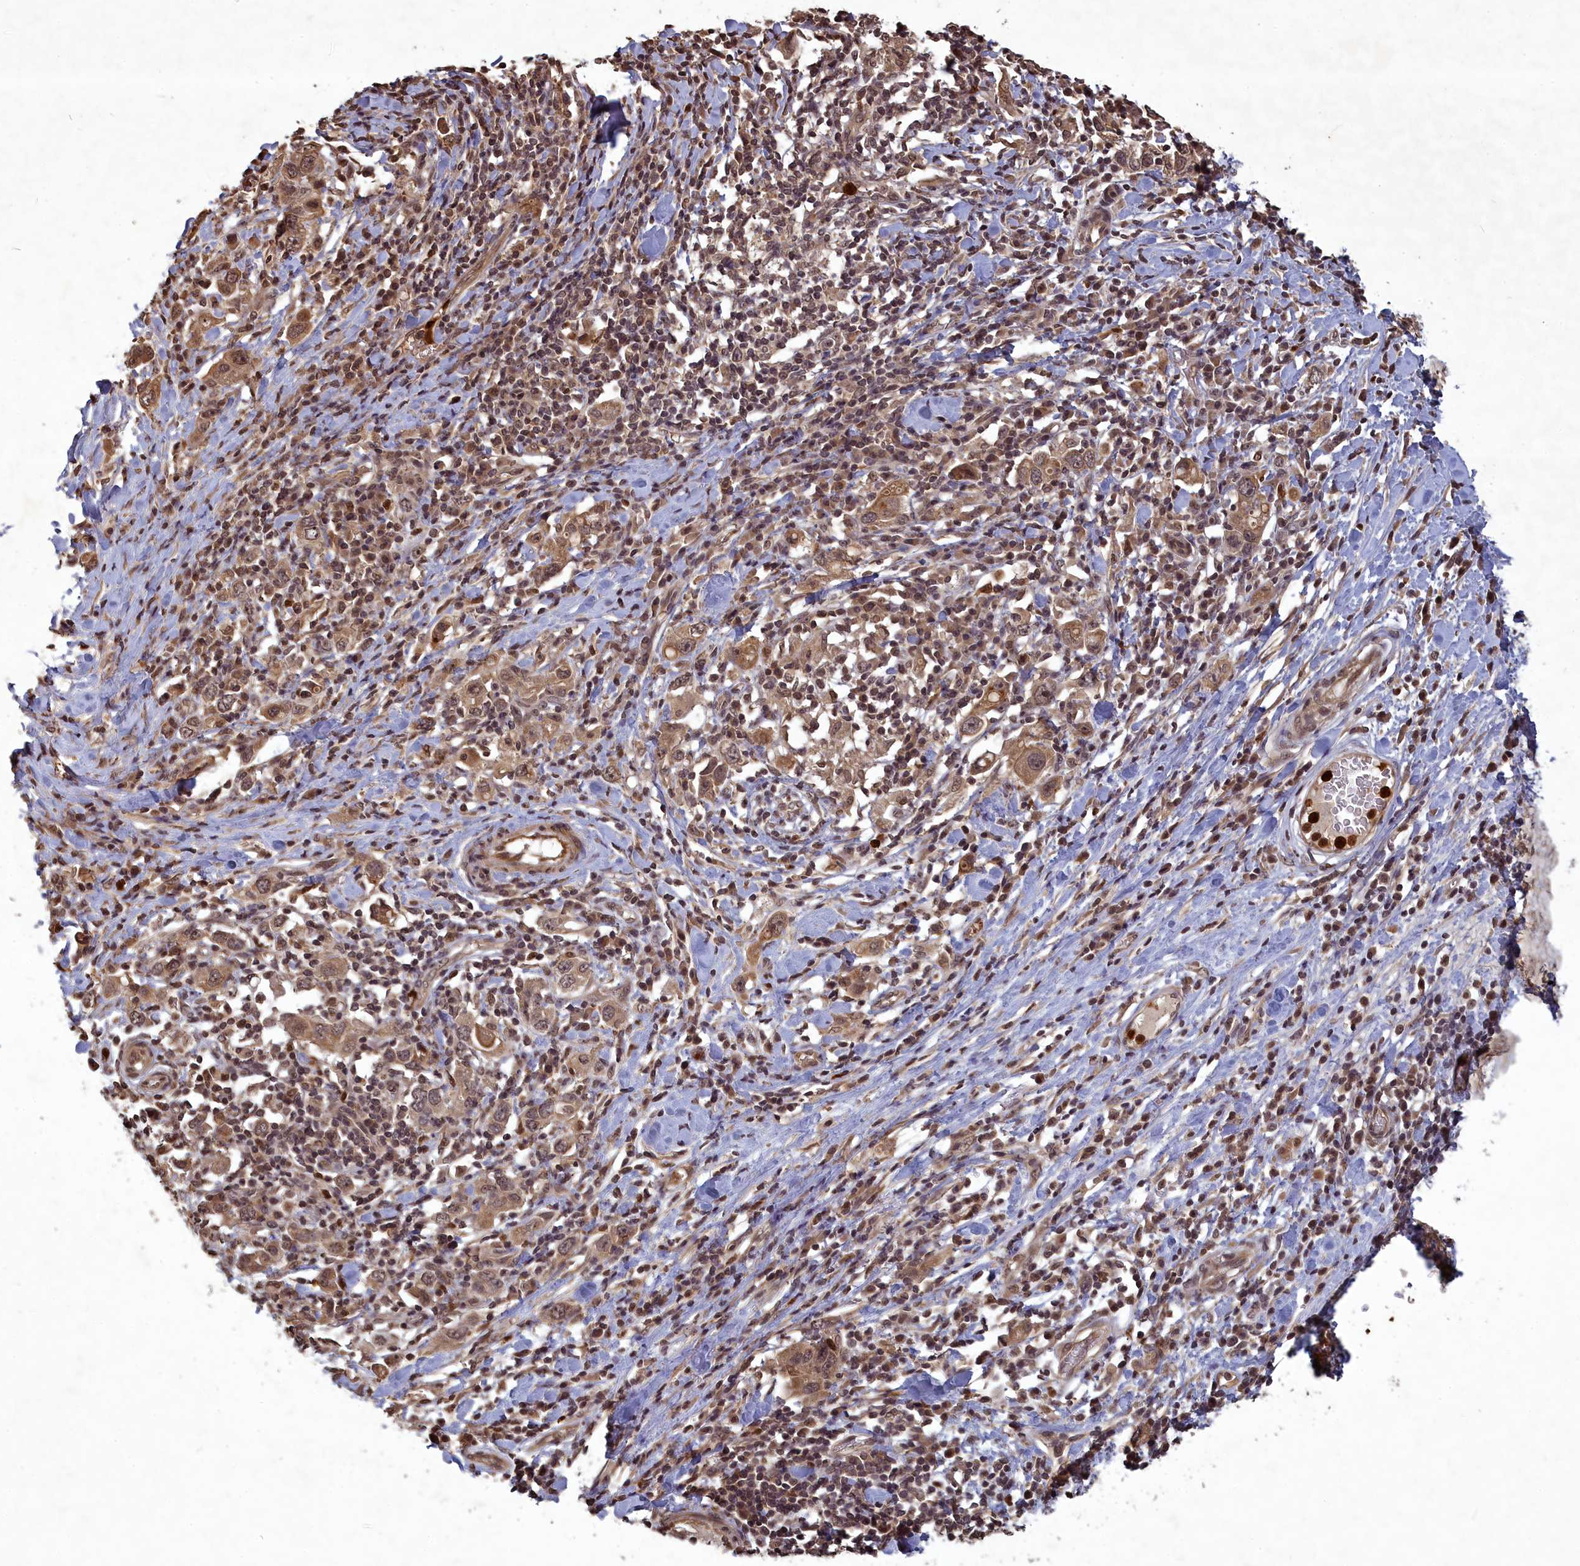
{"staining": {"intensity": "moderate", "quantity": ">75%", "location": "cytoplasmic/membranous,nuclear"}, "tissue": "stomach cancer", "cell_type": "Tumor cells", "image_type": "cancer", "snomed": [{"axis": "morphology", "description": "Adenocarcinoma, NOS"}, {"axis": "topography", "description": "Stomach, upper"}], "caption": "There is medium levels of moderate cytoplasmic/membranous and nuclear staining in tumor cells of stomach cancer, as demonstrated by immunohistochemical staining (brown color).", "gene": "SRMS", "patient": {"sex": "male", "age": 62}}